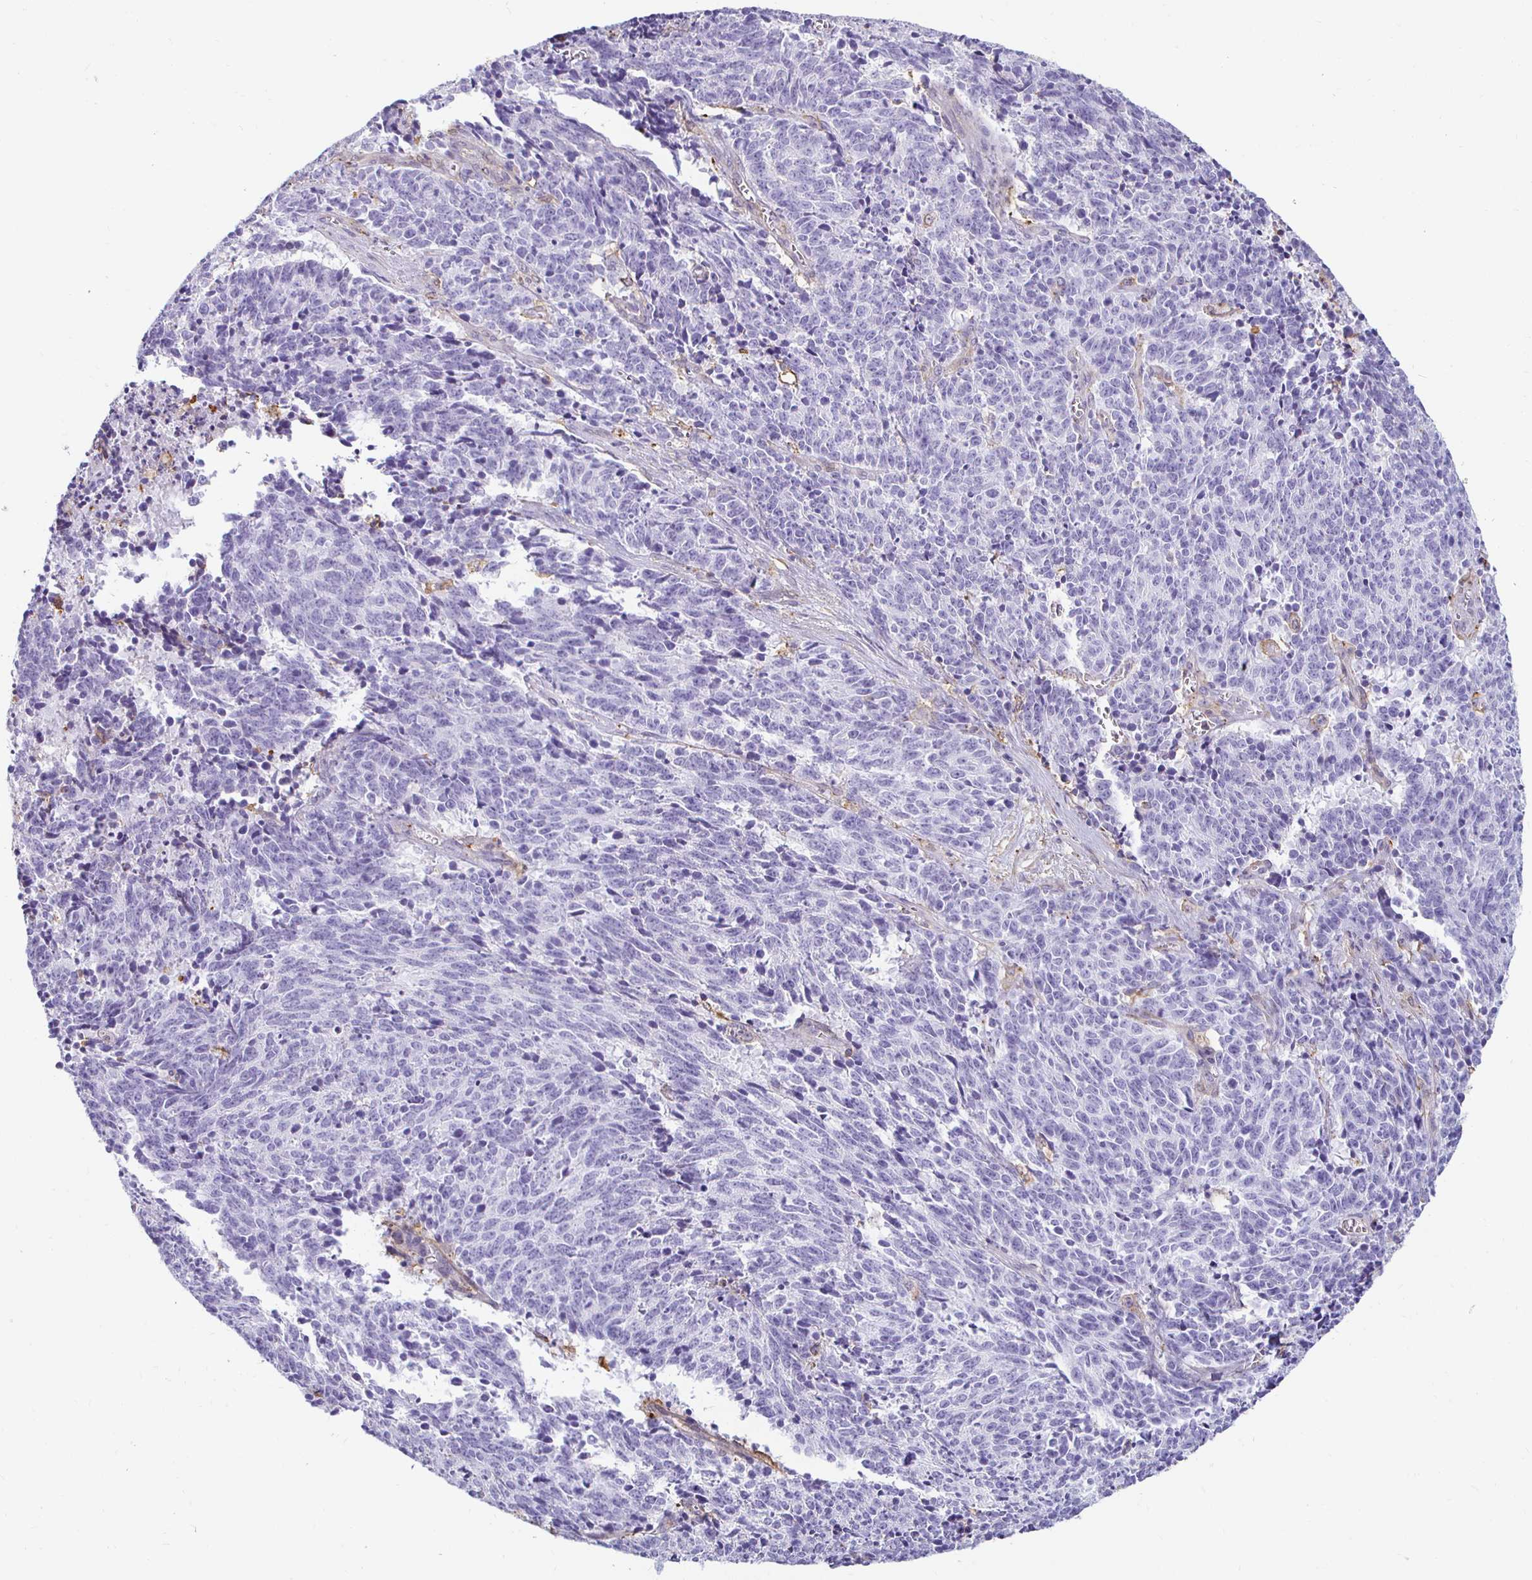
{"staining": {"intensity": "negative", "quantity": "none", "location": "none"}, "tissue": "cervical cancer", "cell_type": "Tumor cells", "image_type": "cancer", "snomed": [{"axis": "morphology", "description": "Squamous cell carcinoma, NOS"}, {"axis": "topography", "description": "Cervix"}], "caption": "A photomicrograph of squamous cell carcinoma (cervical) stained for a protein shows no brown staining in tumor cells. (DAB immunohistochemistry visualized using brightfield microscopy, high magnification).", "gene": "TAS1R3", "patient": {"sex": "female", "age": 29}}